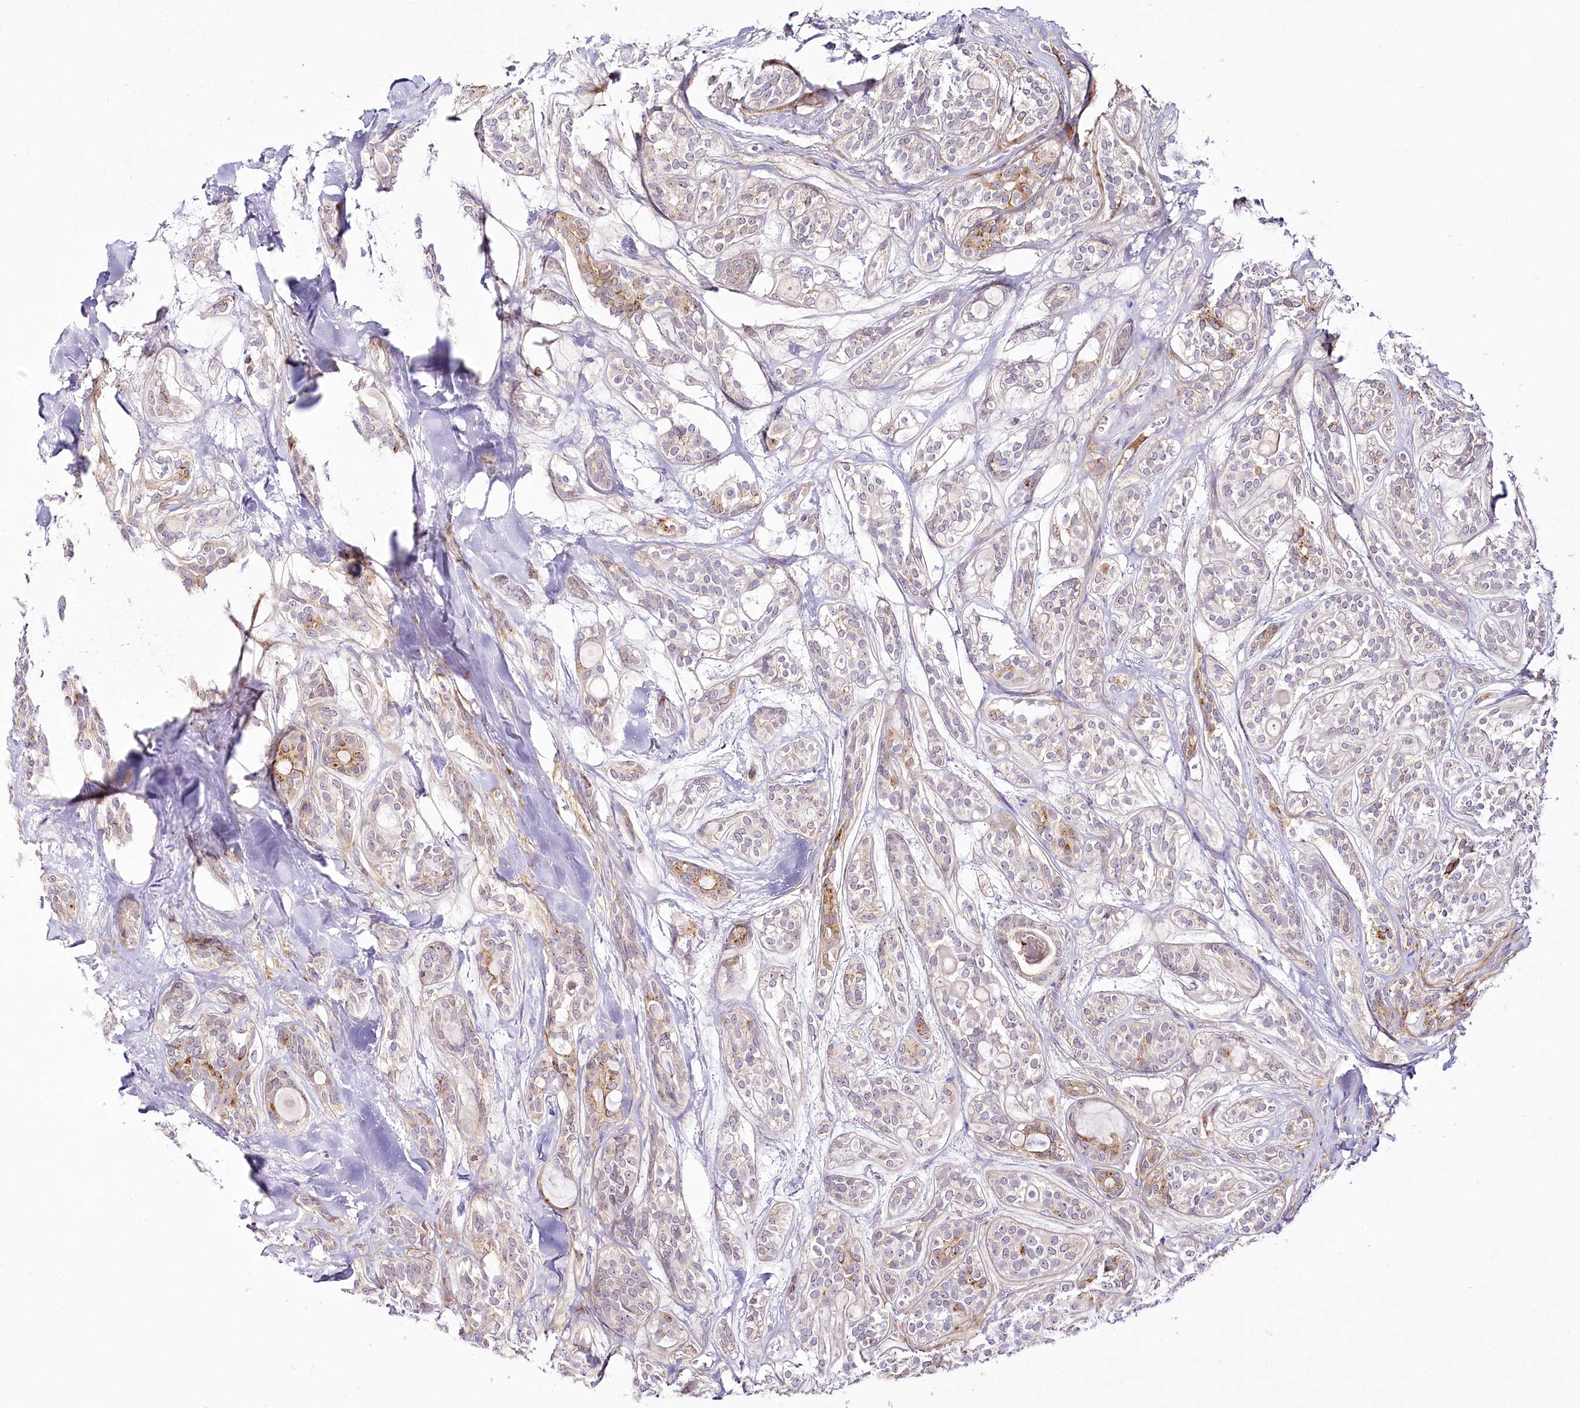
{"staining": {"intensity": "moderate", "quantity": "<25%", "location": "cytoplasmic/membranous"}, "tissue": "head and neck cancer", "cell_type": "Tumor cells", "image_type": "cancer", "snomed": [{"axis": "morphology", "description": "Adenocarcinoma, NOS"}, {"axis": "topography", "description": "Head-Neck"}], "caption": "Tumor cells exhibit moderate cytoplasmic/membranous staining in about <25% of cells in head and neck cancer. The protein of interest is stained brown, and the nuclei are stained in blue (DAB IHC with brightfield microscopy, high magnification).", "gene": "VWA5A", "patient": {"sex": "male", "age": 66}}